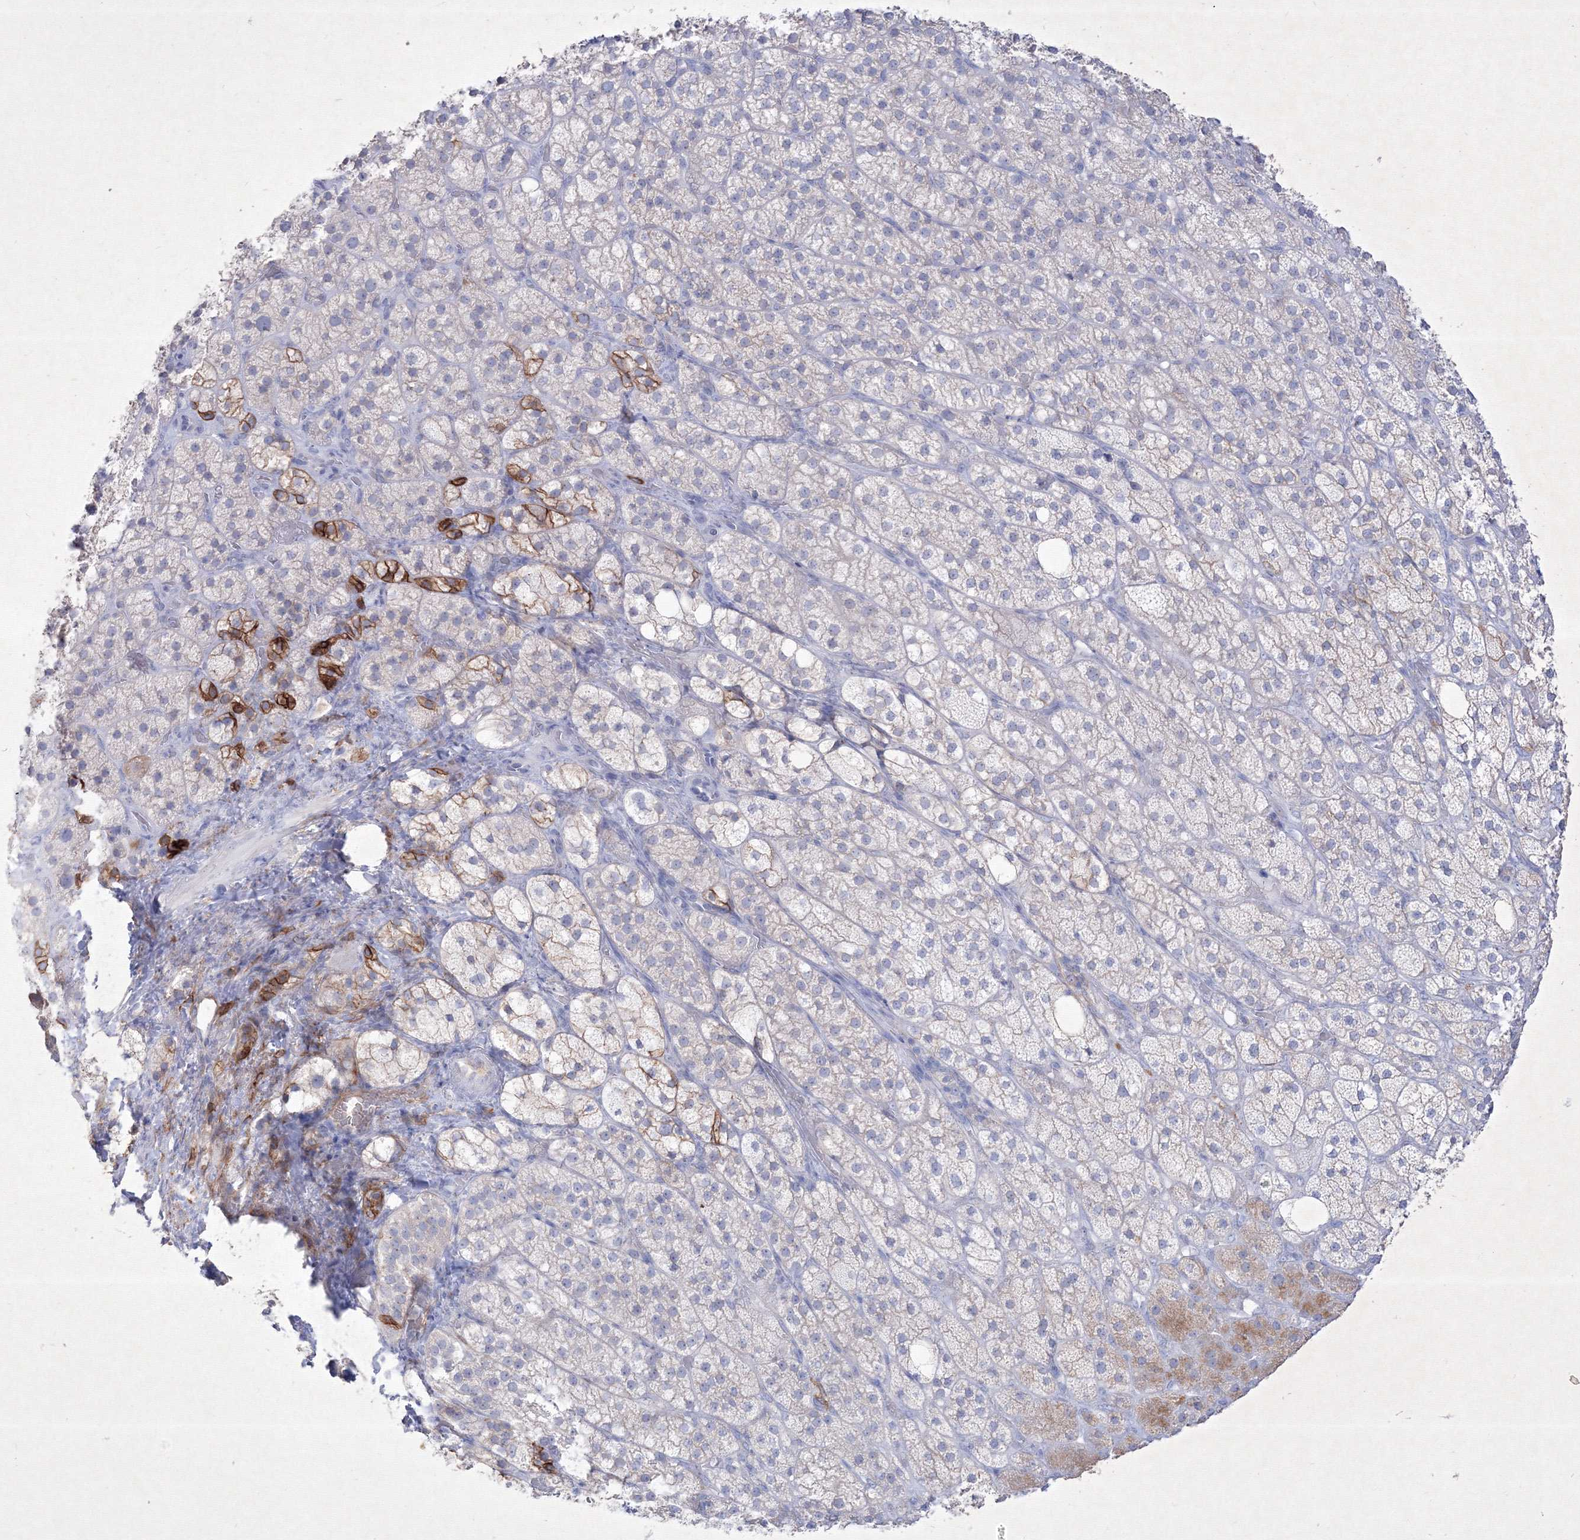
{"staining": {"intensity": "strong", "quantity": "<25%", "location": "cytoplasmic/membranous"}, "tissue": "adrenal gland", "cell_type": "Glandular cells", "image_type": "normal", "snomed": [{"axis": "morphology", "description": "Normal tissue, NOS"}, {"axis": "topography", "description": "Adrenal gland"}], "caption": "DAB immunohistochemical staining of benign adrenal gland demonstrates strong cytoplasmic/membranous protein staining in about <25% of glandular cells. The staining was performed using DAB (3,3'-diaminobenzidine) to visualize the protein expression in brown, while the nuclei were stained in blue with hematoxylin (Magnification: 20x).", "gene": "TMEM139", "patient": {"sex": "male", "age": 61}}